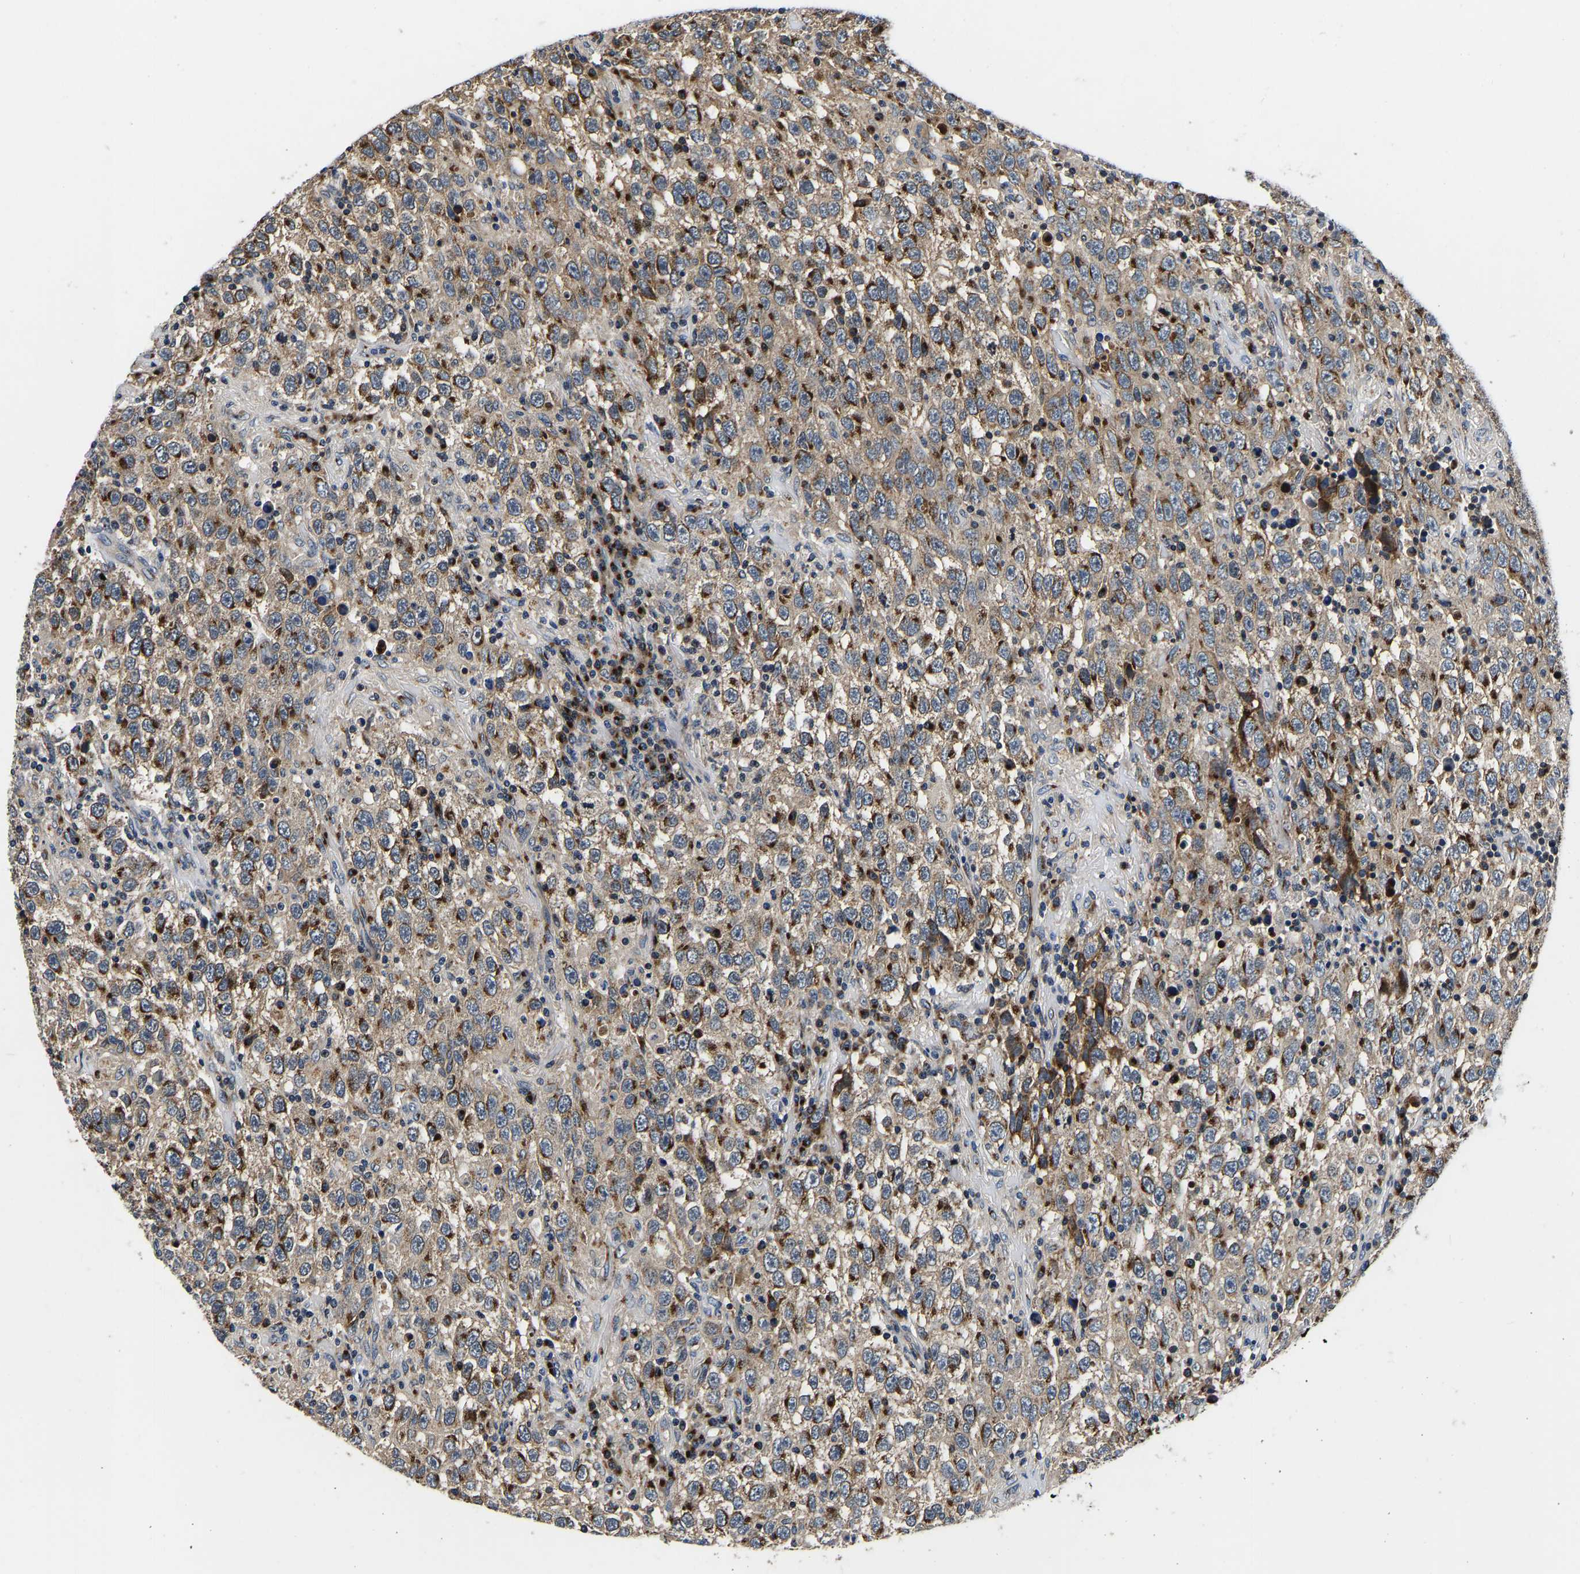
{"staining": {"intensity": "strong", "quantity": ">75%", "location": "cytoplasmic/membranous"}, "tissue": "testis cancer", "cell_type": "Tumor cells", "image_type": "cancer", "snomed": [{"axis": "morphology", "description": "Seminoma, NOS"}, {"axis": "topography", "description": "Testis"}], "caption": "A high-resolution micrograph shows IHC staining of testis seminoma, which shows strong cytoplasmic/membranous staining in about >75% of tumor cells.", "gene": "RABAC1", "patient": {"sex": "male", "age": 41}}